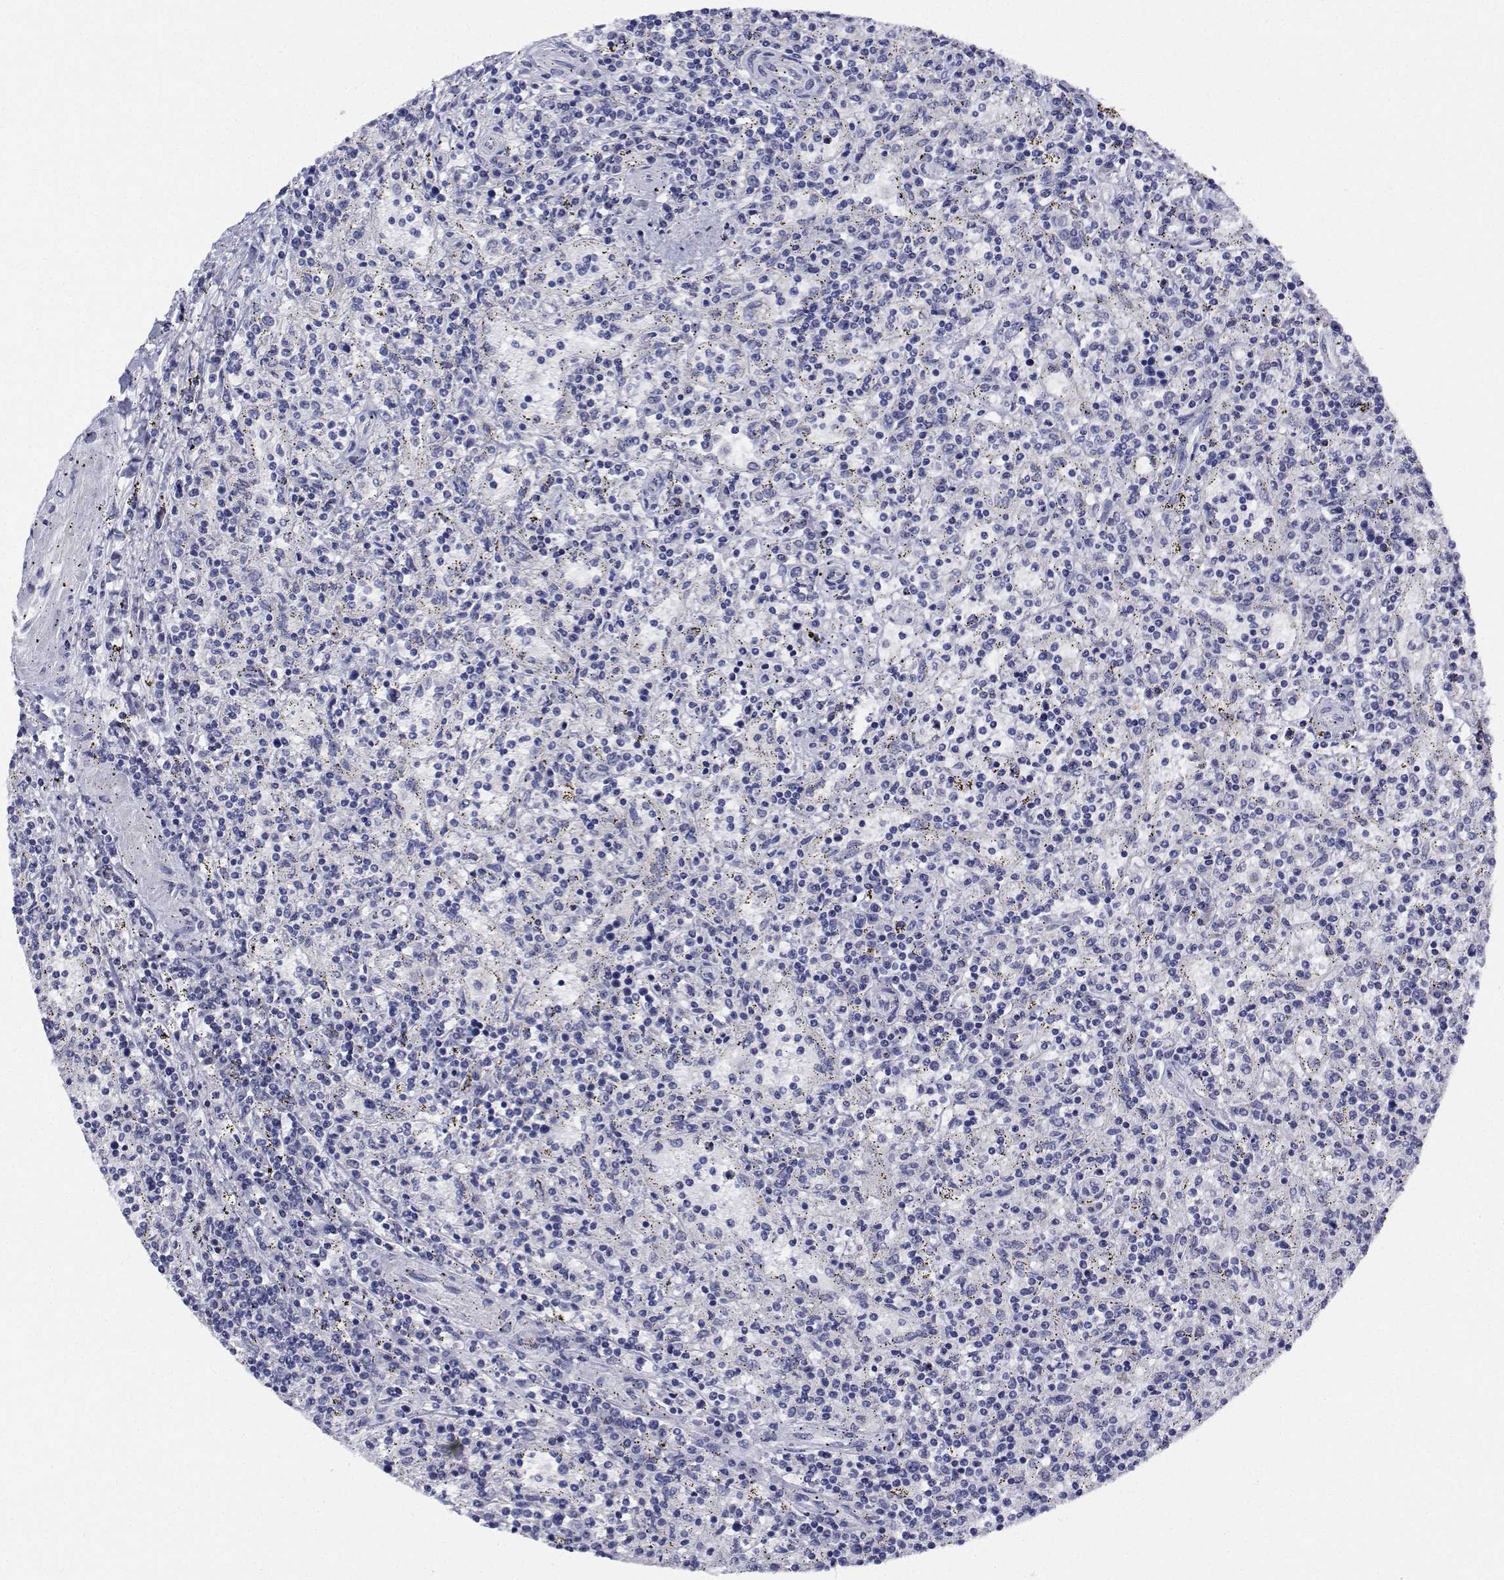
{"staining": {"intensity": "negative", "quantity": "none", "location": "none"}, "tissue": "lymphoma", "cell_type": "Tumor cells", "image_type": "cancer", "snomed": [{"axis": "morphology", "description": "Malignant lymphoma, non-Hodgkin's type, Low grade"}, {"axis": "topography", "description": "Spleen"}], "caption": "Protein analysis of low-grade malignant lymphoma, non-Hodgkin's type shows no significant expression in tumor cells. The staining is performed using DAB (3,3'-diaminobenzidine) brown chromogen with nuclei counter-stained in using hematoxylin.", "gene": "CDHR3", "patient": {"sex": "male", "age": 62}}